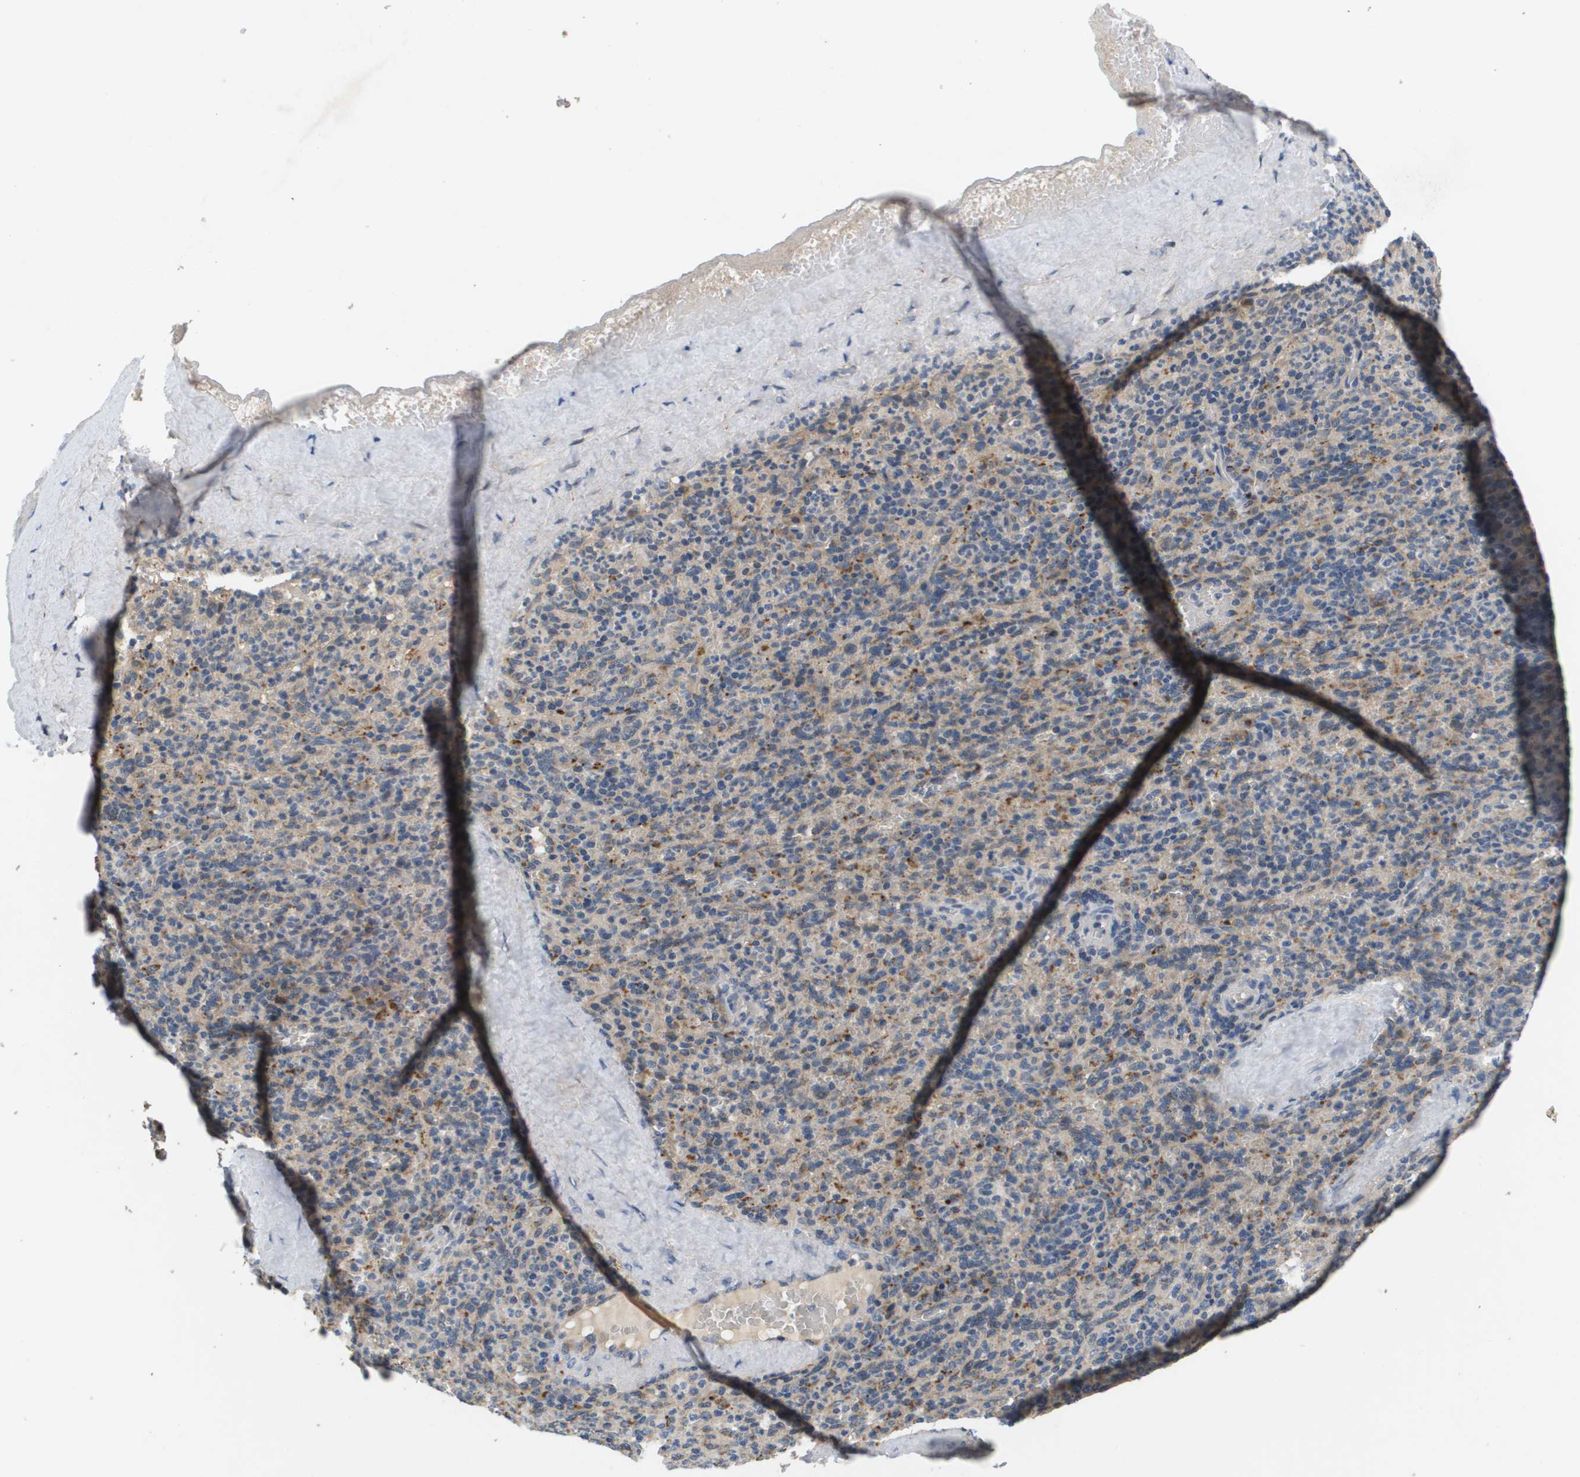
{"staining": {"intensity": "moderate", "quantity": "<25%", "location": "cytoplasmic/membranous"}, "tissue": "spleen", "cell_type": "Cells in red pulp", "image_type": "normal", "snomed": [{"axis": "morphology", "description": "Normal tissue, NOS"}, {"axis": "topography", "description": "Spleen"}], "caption": "The immunohistochemical stain shows moderate cytoplasmic/membranous expression in cells in red pulp of benign spleen. (Stains: DAB (3,3'-diaminobenzidine) in brown, nuclei in blue, Microscopy: brightfield microscopy at high magnification).", "gene": "SLC25A20", "patient": {"sex": "male", "age": 36}}